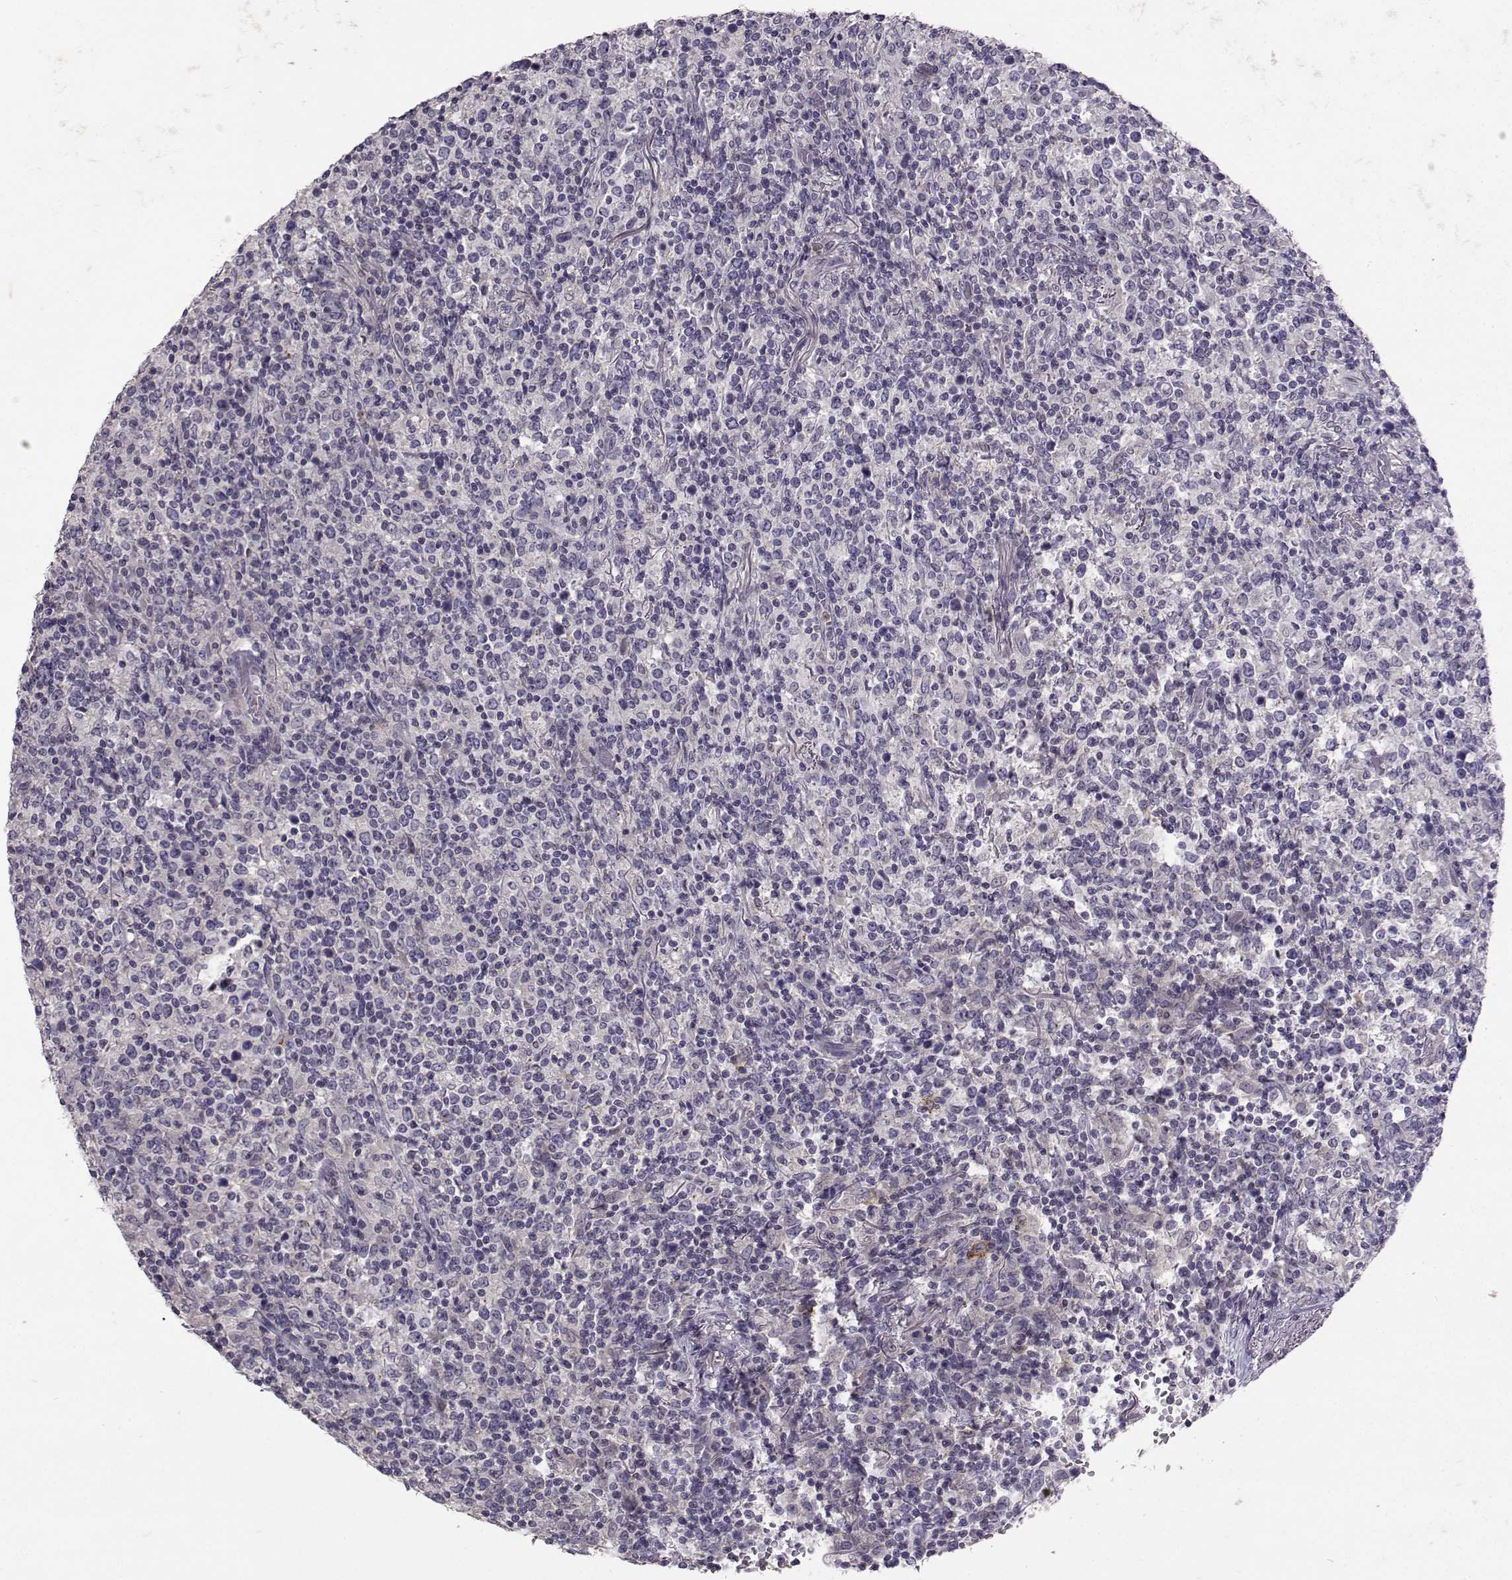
{"staining": {"intensity": "negative", "quantity": "none", "location": "none"}, "tissue": "lymphoma", "cell_type": "Tumor cells", "image_type": "cancer", "snomed": [{"axis": "morphology", "description": "Malignant lymphoma, non-Hodgkin's type, High grade"}, {"axis": "topography", "description": "Lung"}], "caption": "The immunohistochemistry image has no significant expression in tumor cells of lymphoma tissue.", "gene": "FCAMR", "patient": {"sex": "male", "age": 79}}